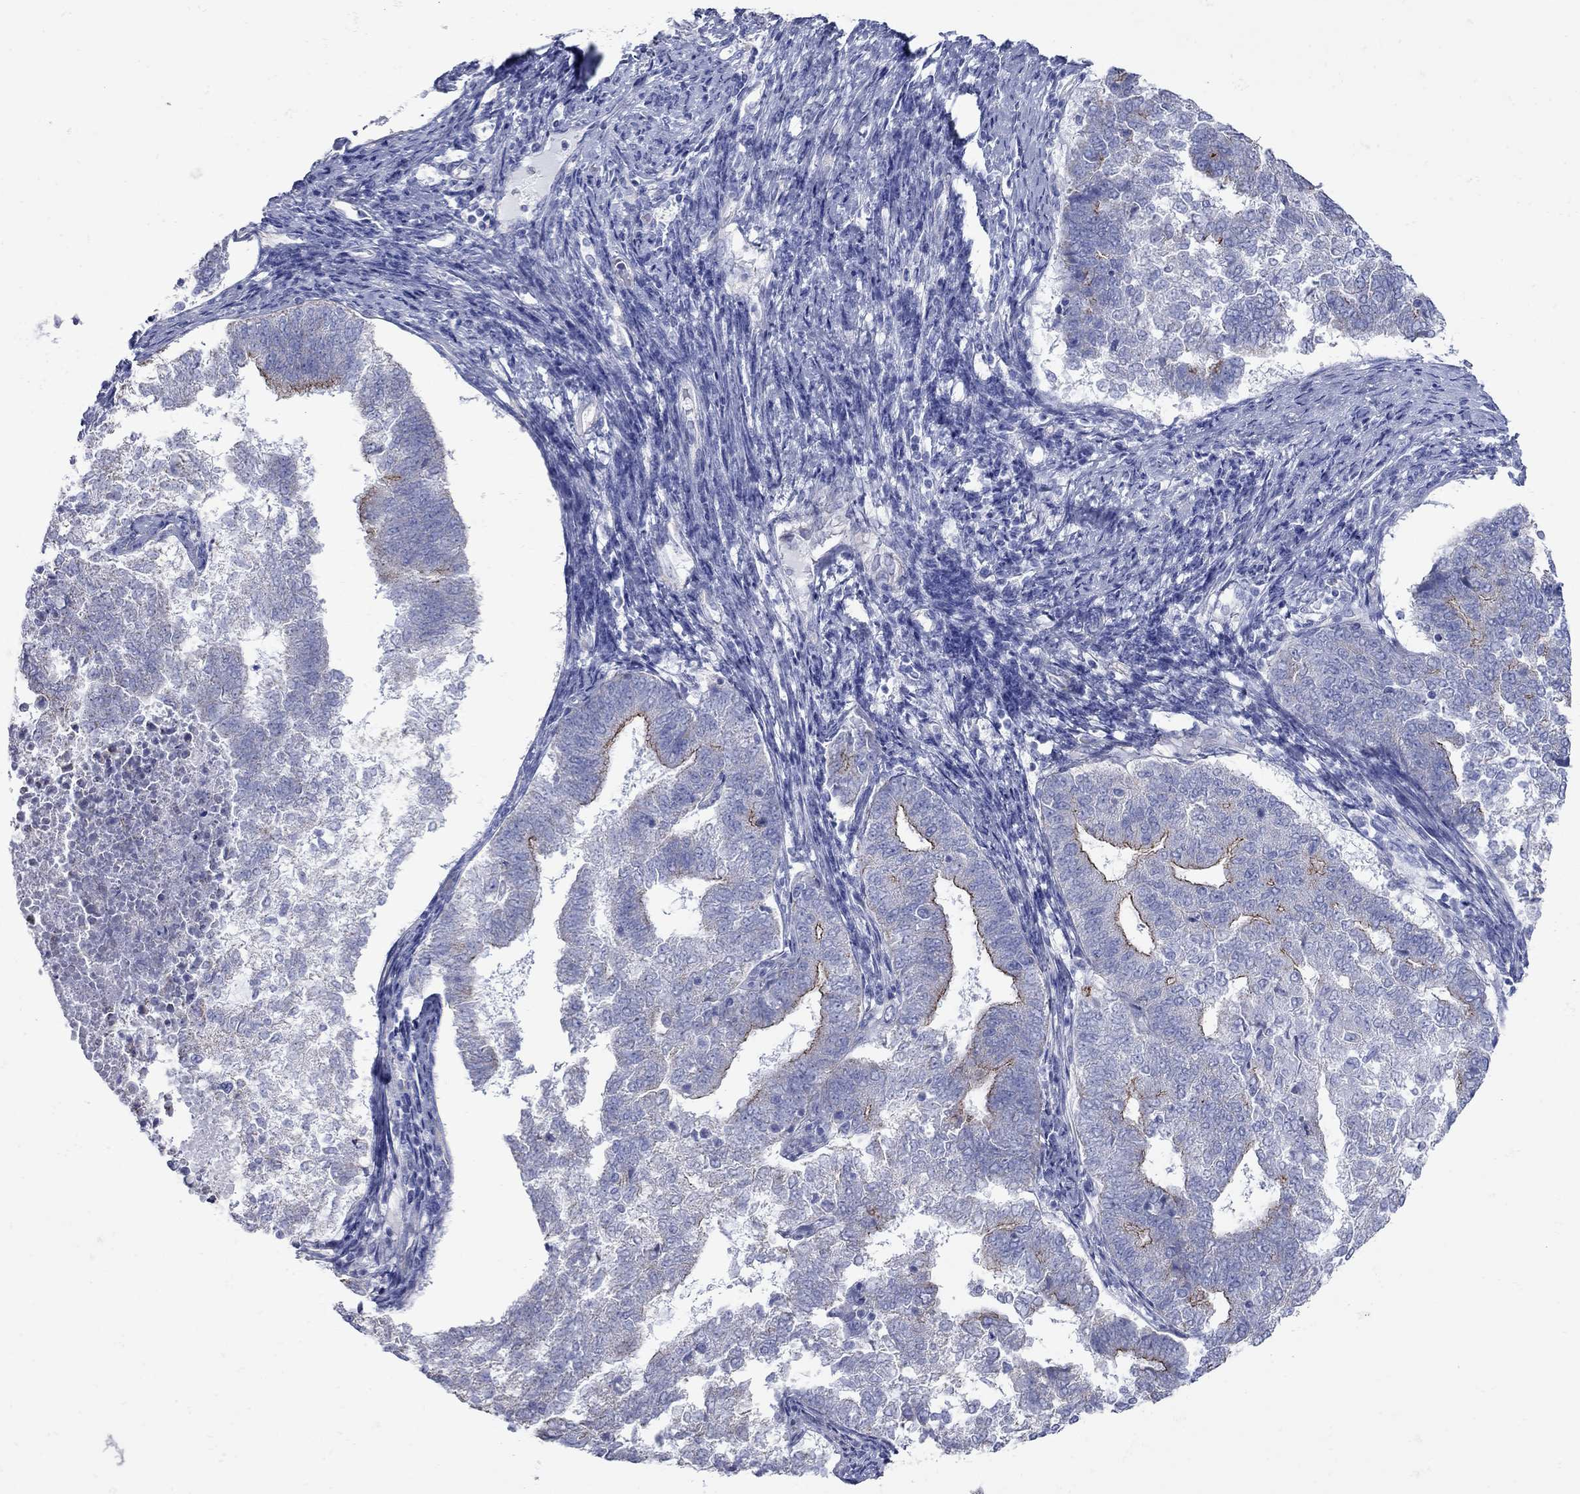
{"staining": {"intensity": "moderate", "quantity": "25%-75%", "location": "cytoplasmic/membranous"}, "tissue": "endometrial cancer", "cell_type": "Tumor cells", "image_type": "cancer", "snomed": [{"axis": "morphology", "description": "Adenocarcinoma, NOS"}, {"axis": "topography", "description": "Endometrium"}], "caption": "Immunohistochemical staining of adenocarcinoma (endometrial) displays medium levels of moderate cytoplasmic/membranous expression in approximately 25%-75% of tumor cells. Using DAB (brown) and hematoxylin (blue) stains, captured at high magnification using brightfield microscopy.", "gene": "PDZD3", "patient": {"sex": "female", "age": 65}}